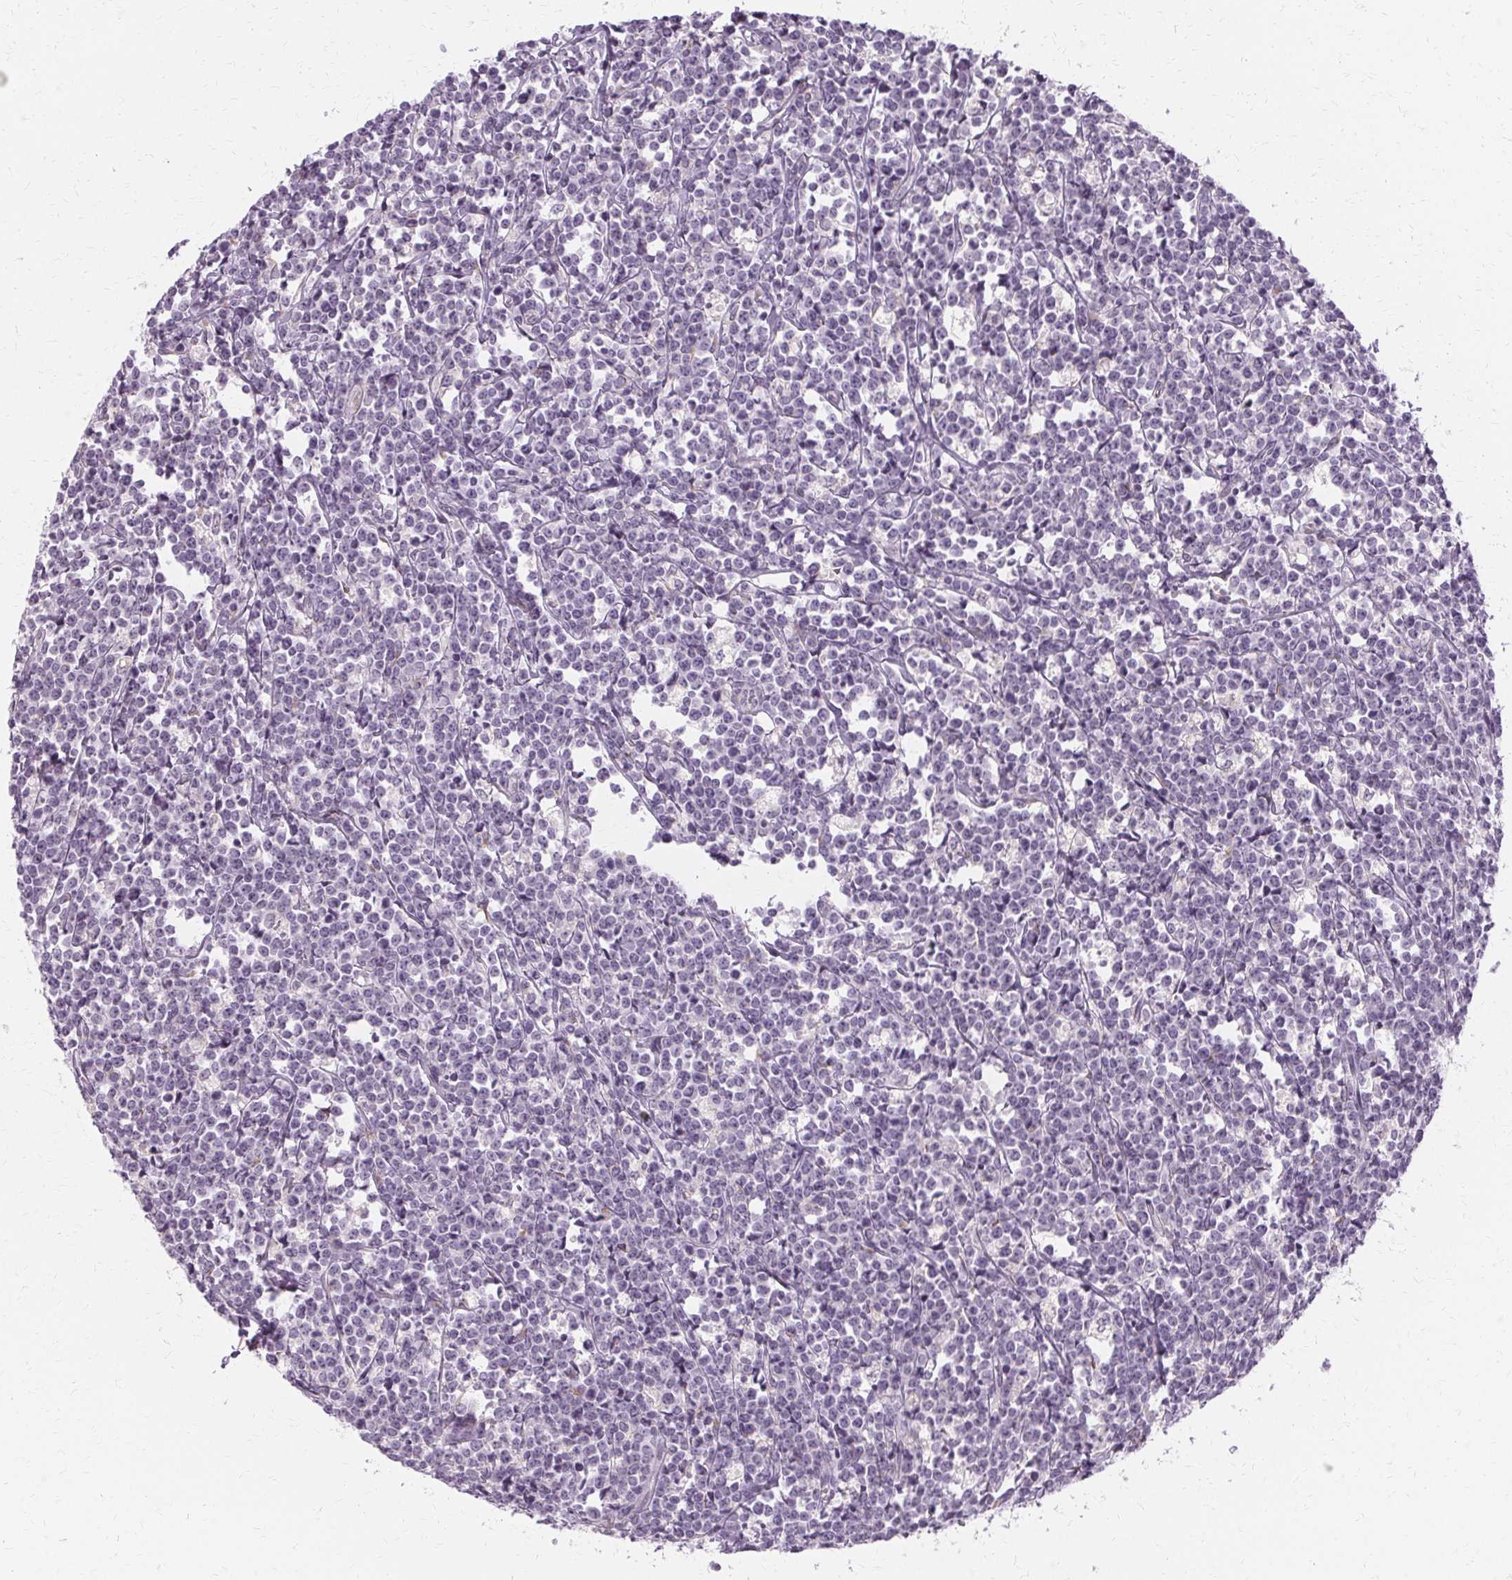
{"staining": {"intensity": "negative", "quantity": "none", "location": "none"}, "tissue": "lymphoma", "cell_type": "Tumor cells", "image_type": "cancer", "snomed": [{"axis": "morphology", "description": "Malignant lymphoma, non-Hodgkin's type, High grade"}, {"axis": "topography", "description": "Small intestine"}], "caption": "This micrograph is of high-grade malignant lymphoma, non-Hodgkin's type stained with IHC to label a protein in brown with the nuclei are counter-stained blue. There is no staining in tumor cells.", "gene": "FCRL3", "patient": {"sex": "female", "age": 56}}